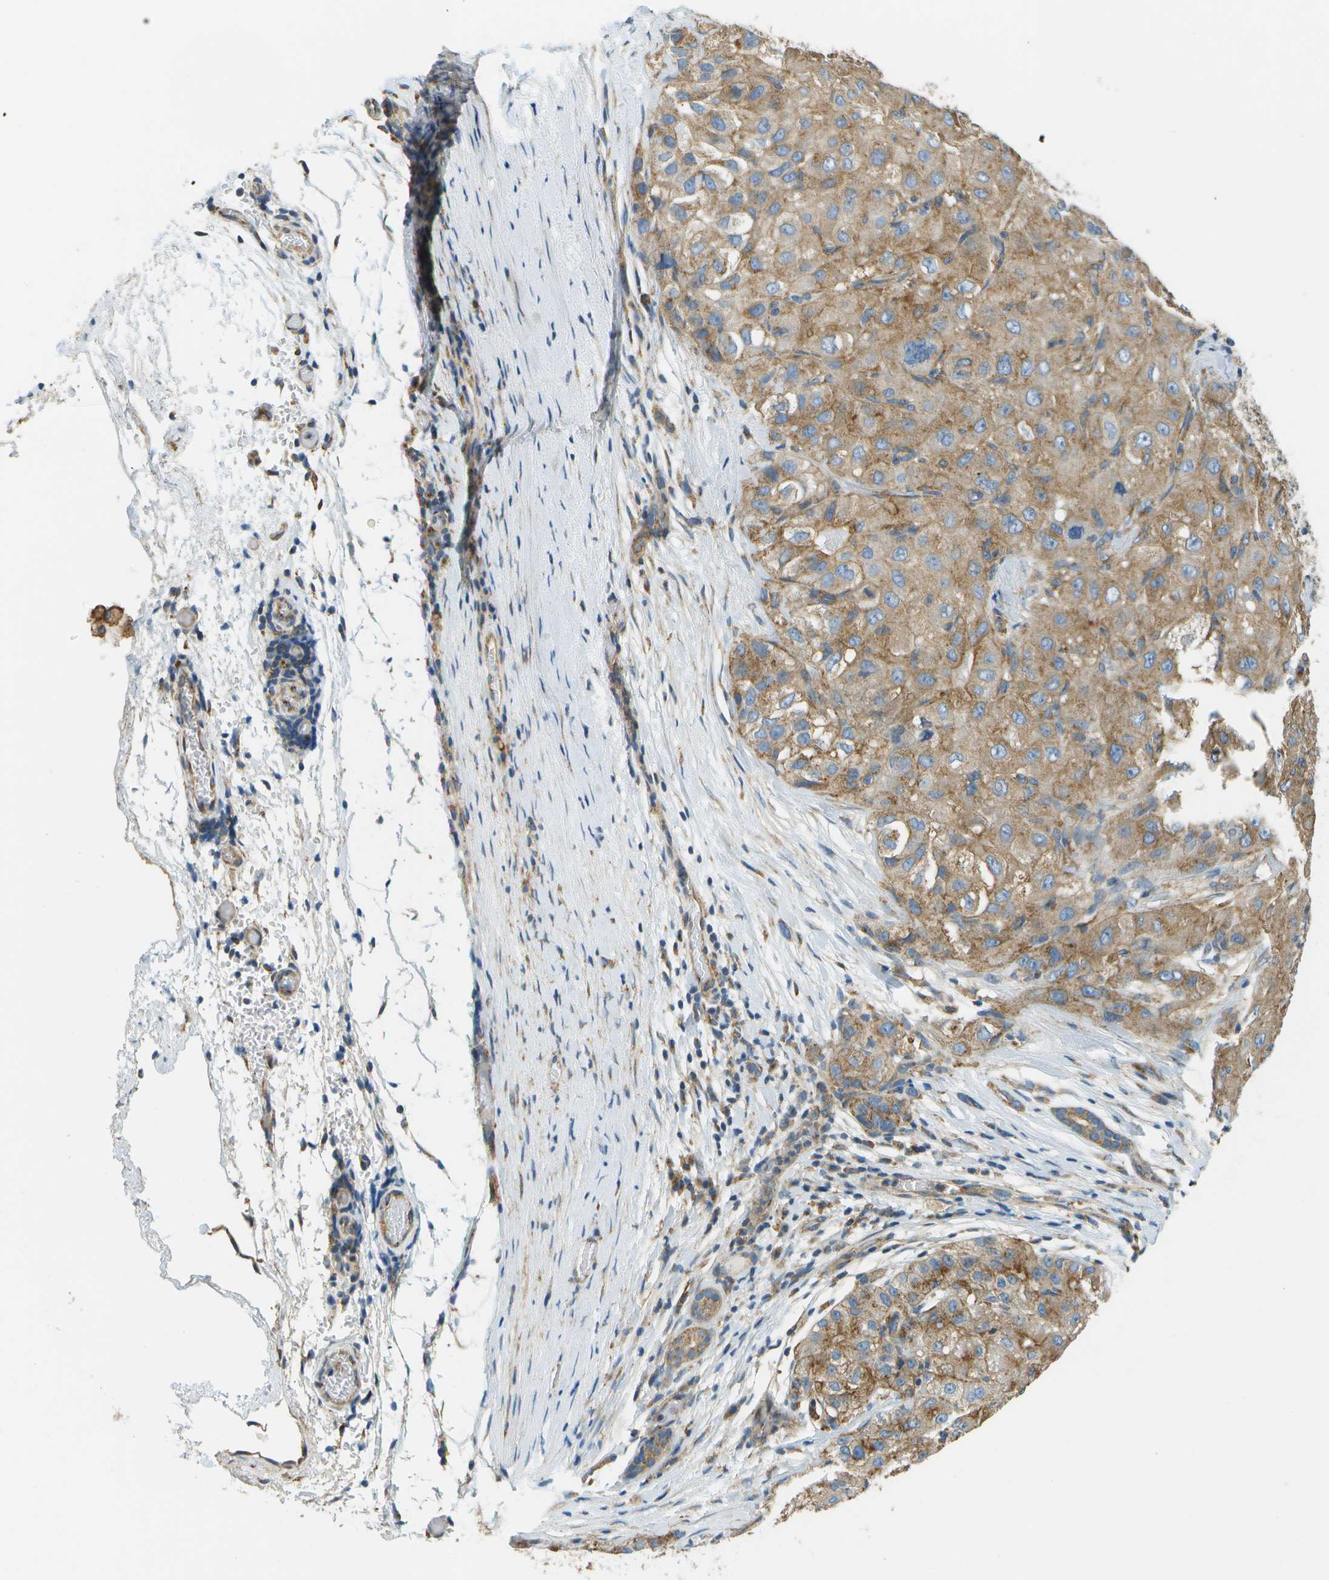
{"staining": {"intensity": "weak", "quantity": ">75%", "location": "cytoplasmic/membranous"}, "tissue": "liver cancer", "cell_type": "Tumor cells", "image_type": "cancer", "snomed": [{"axis": "morphology", "description": "Carcinoma, Hepatocellular, NOS"}, {"axis": "topography", "description": "Liver"}], "caption": "Tumor cells demonstrate low levels of weak cytoplasmic/membranous expression in about >75% of cells in human liver cancer (hepatocellular carcinoma).", "gene": "CLTC", "patient": {"sex": "male", "age": 80}}